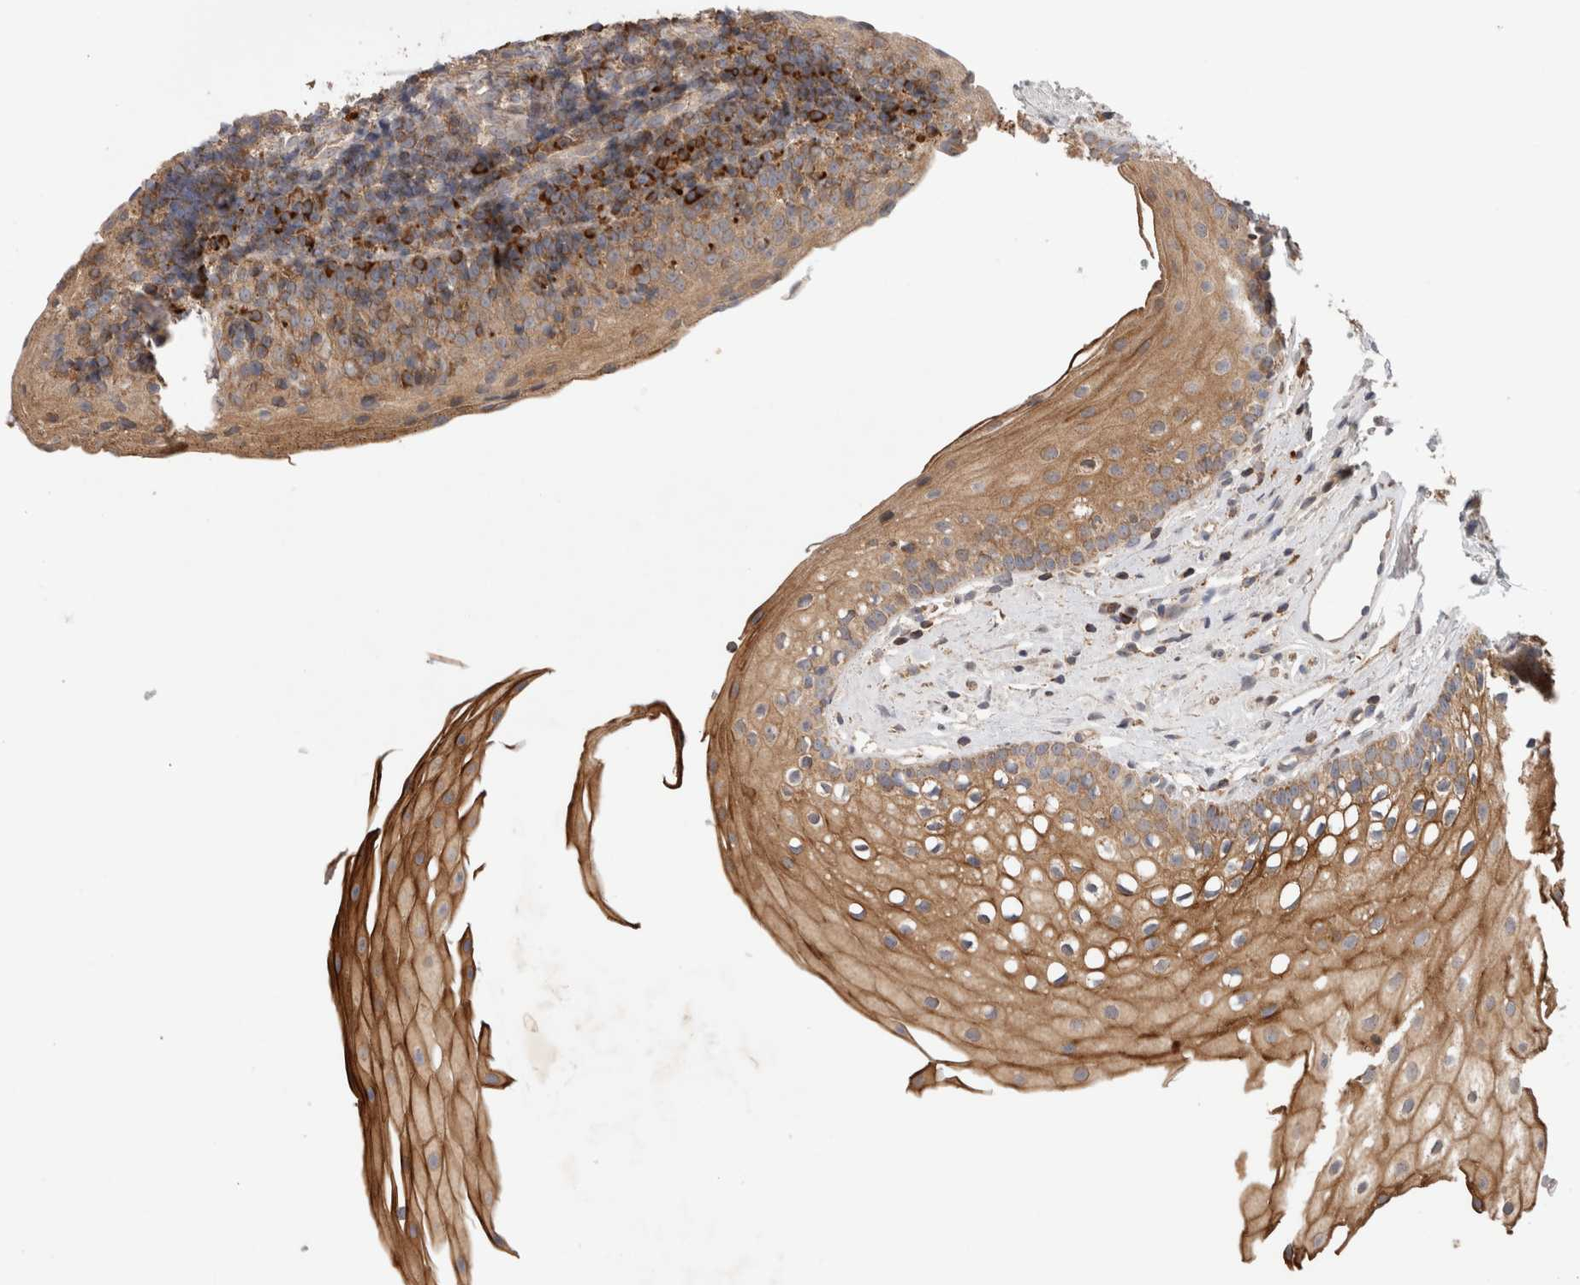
{"staining": {"intensity": "strong", "quantity": ">75%", "location": "cytoplasmic/membranous"}, "tissue": "oral mucosa", "cell_type": "Squamous epithelial cells", "image_type": "normal", "snomed": [{"axis": "morphology", "description": "Normal tissue, NOS"}, {"axis": "topography", "description": "Oral tissue"}], "caption": "Brown immunohistochemical staining in benign oral mucosa shows strong cytoplasmic/membranous staining in about >75% of squamous epithelial cells. The protein is stained brown, and the nuclei are stained in blue (DAB (3,3'-diaminobenzidine) IHC with brightfield microscopy, high magnification).", "gene": "KIF21B", "patient": {"sex": "male", "age": 28}}